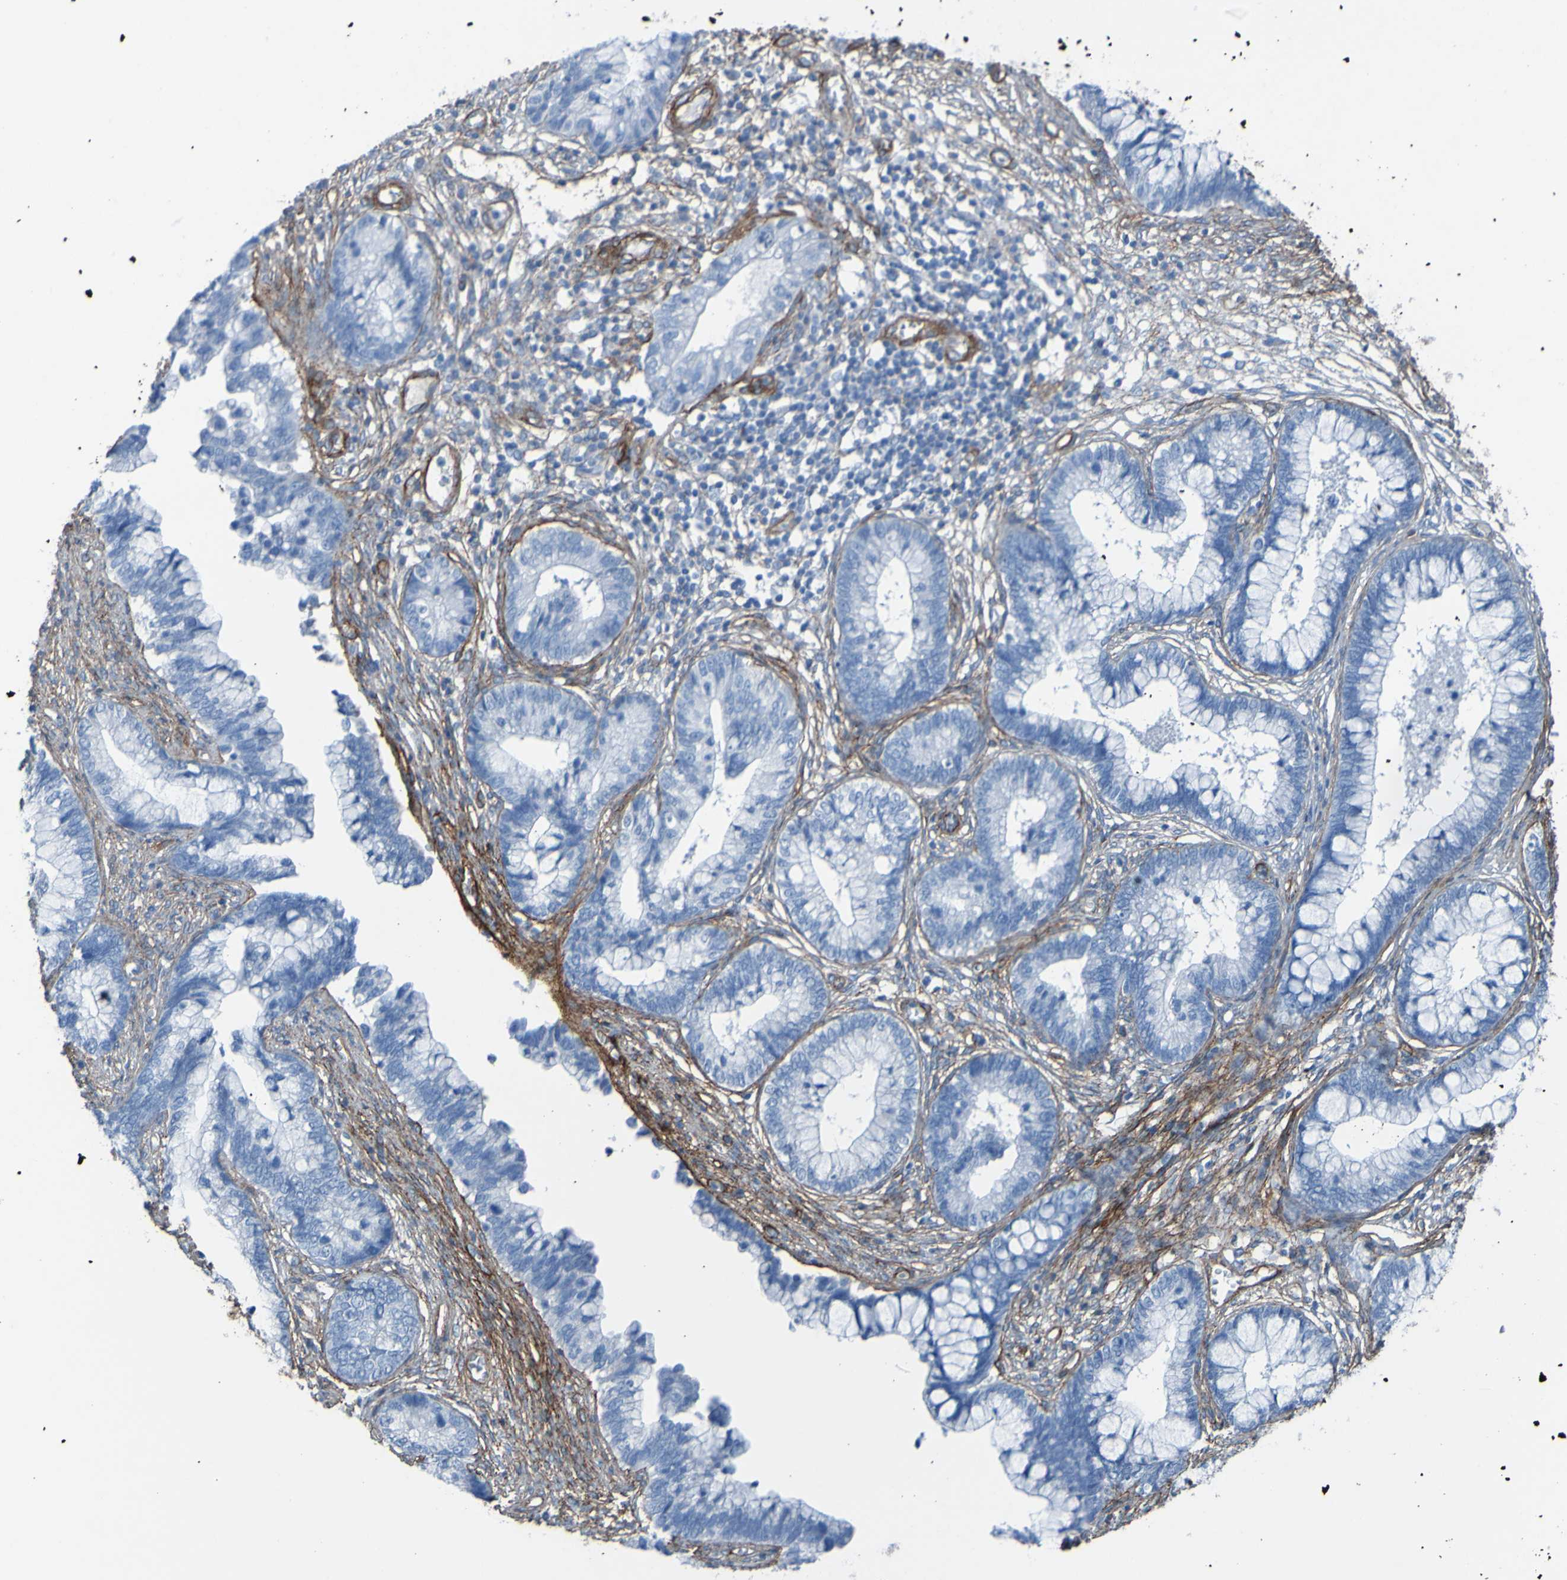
{"staining": {"intensity": "negative", "quantity": "none", "location": "none"}, "tissue": "cervical cancer", "cell_type": "Tumor cells", "image_type": "cancer", "snomed": [{"axis": "morphology", "description": "Adenocarcinoma, NOS"}, {"axis": "topography", "description": "Cervix"}], "caption": "This is a image of IHC staining of cervical adenocarcinoma, which shows no staining in tumor cells. (IHC, brightfield microscopy, high magnification).", "gene": "COL4A2", "patient": {"sex": "female", "age": 44}}